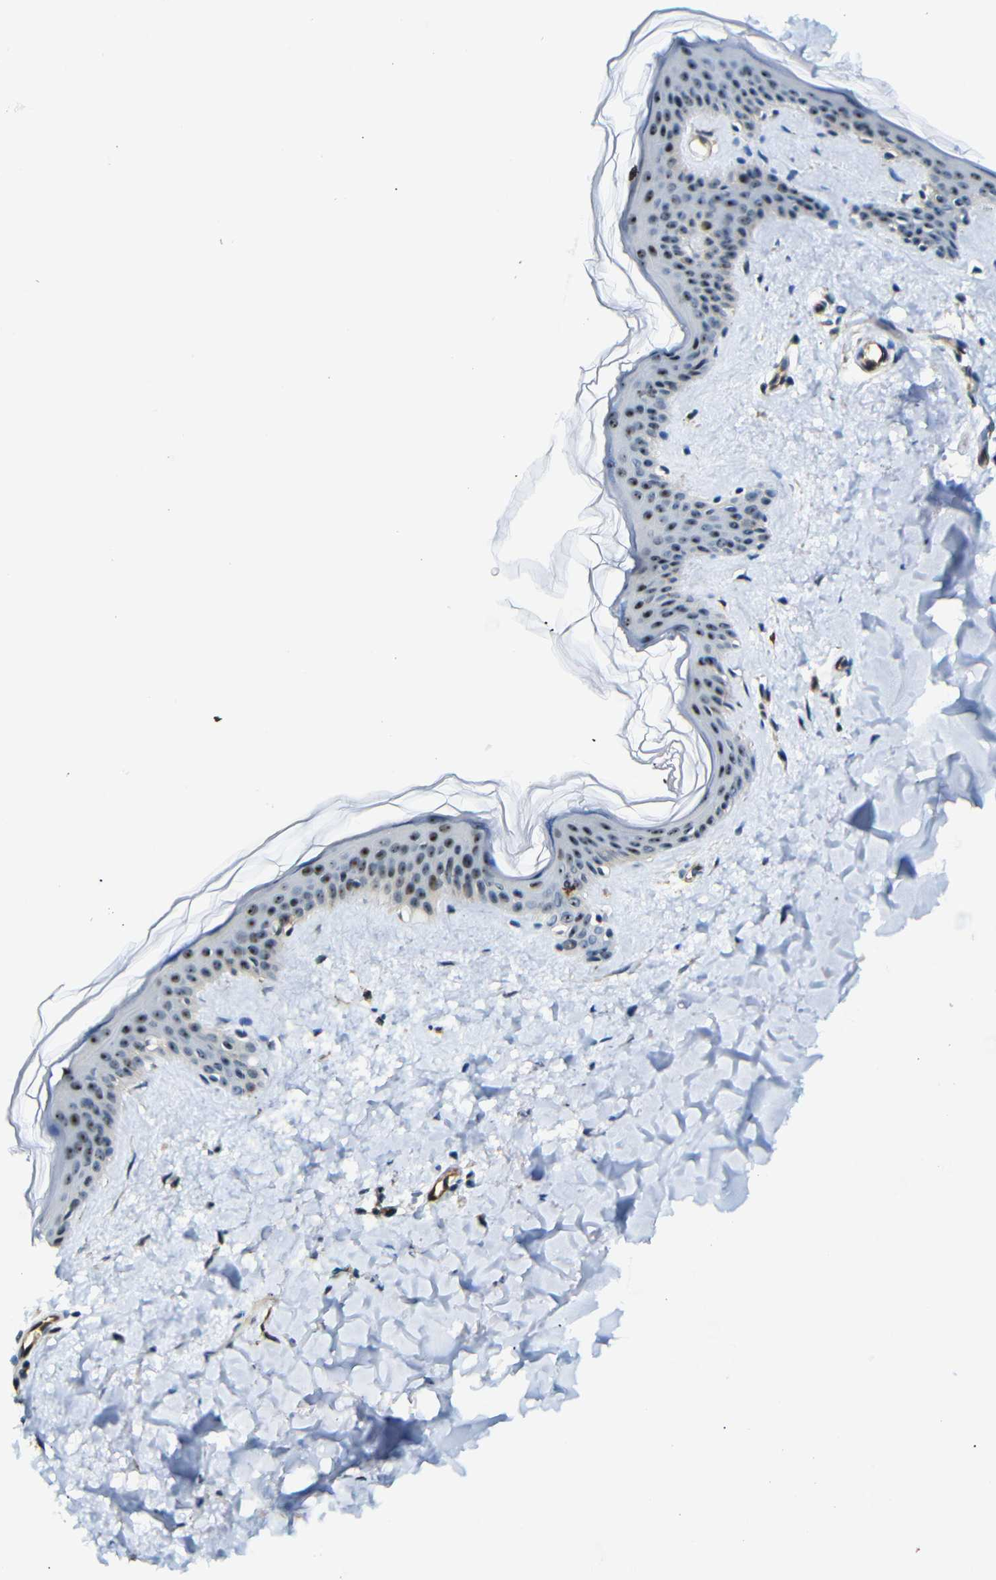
{"staining": {"intensity": "weak", "quantity": ">75%", "location": "nuclear"}, "tissue": "skin", "cell_type": "Fibroblasts", "image_type": "normal", "snomed": [{"axis": "morphology", "description": "Normal tissue, NOS"}, {"axis": "topography", "description": "Skin"}], "caption": "Immunohistochemical staining of unremarkable human skin demonstrates >75% levels of weak nuclear protein positivity in about >75% of fibroblasts.", "gene": "PARN", "patient": {"sex": "female", "age": 41}}